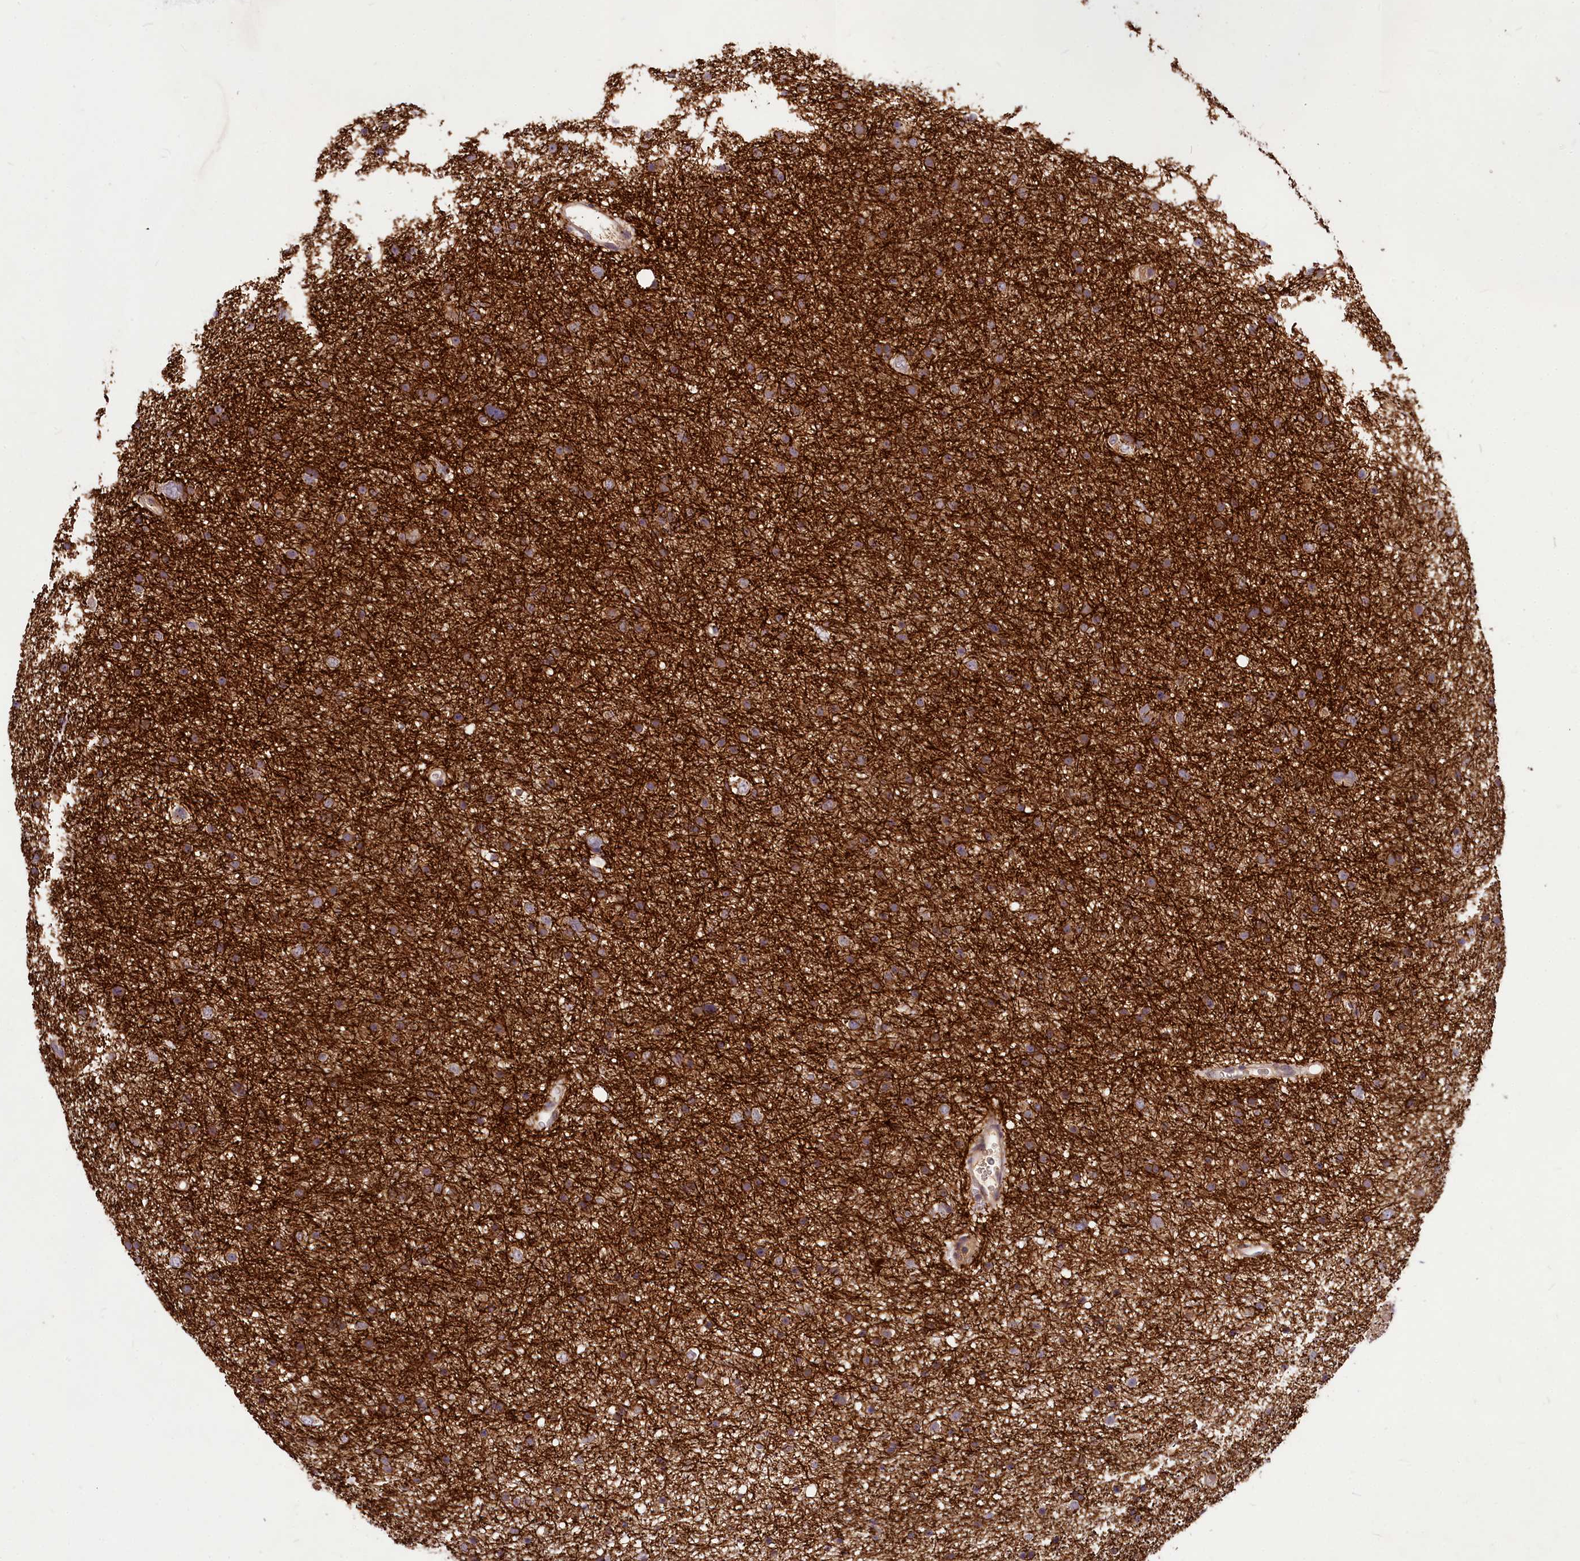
{"staining": {"intensity": "moderate", "quantity": ">75%", "location": "cytoplasmic/membranous"}, "tissue": "glioma", "cell_type": "Tumor cells", "image_type": "cancer", "snomed": [{"axis": "morphology", "description": "Glioma, malignant, Low grade"}, {"axis": "topography", "description": "Cerebral cortex"}], "caption": "Protein analysis of malignant glioma (low-grade) tissue displays moderate cytoplasmic/membranous positivity in approximately >75% of tumor cells.", "gene": "C11orf86", "patient": {"sex": "female", "age": 39}}